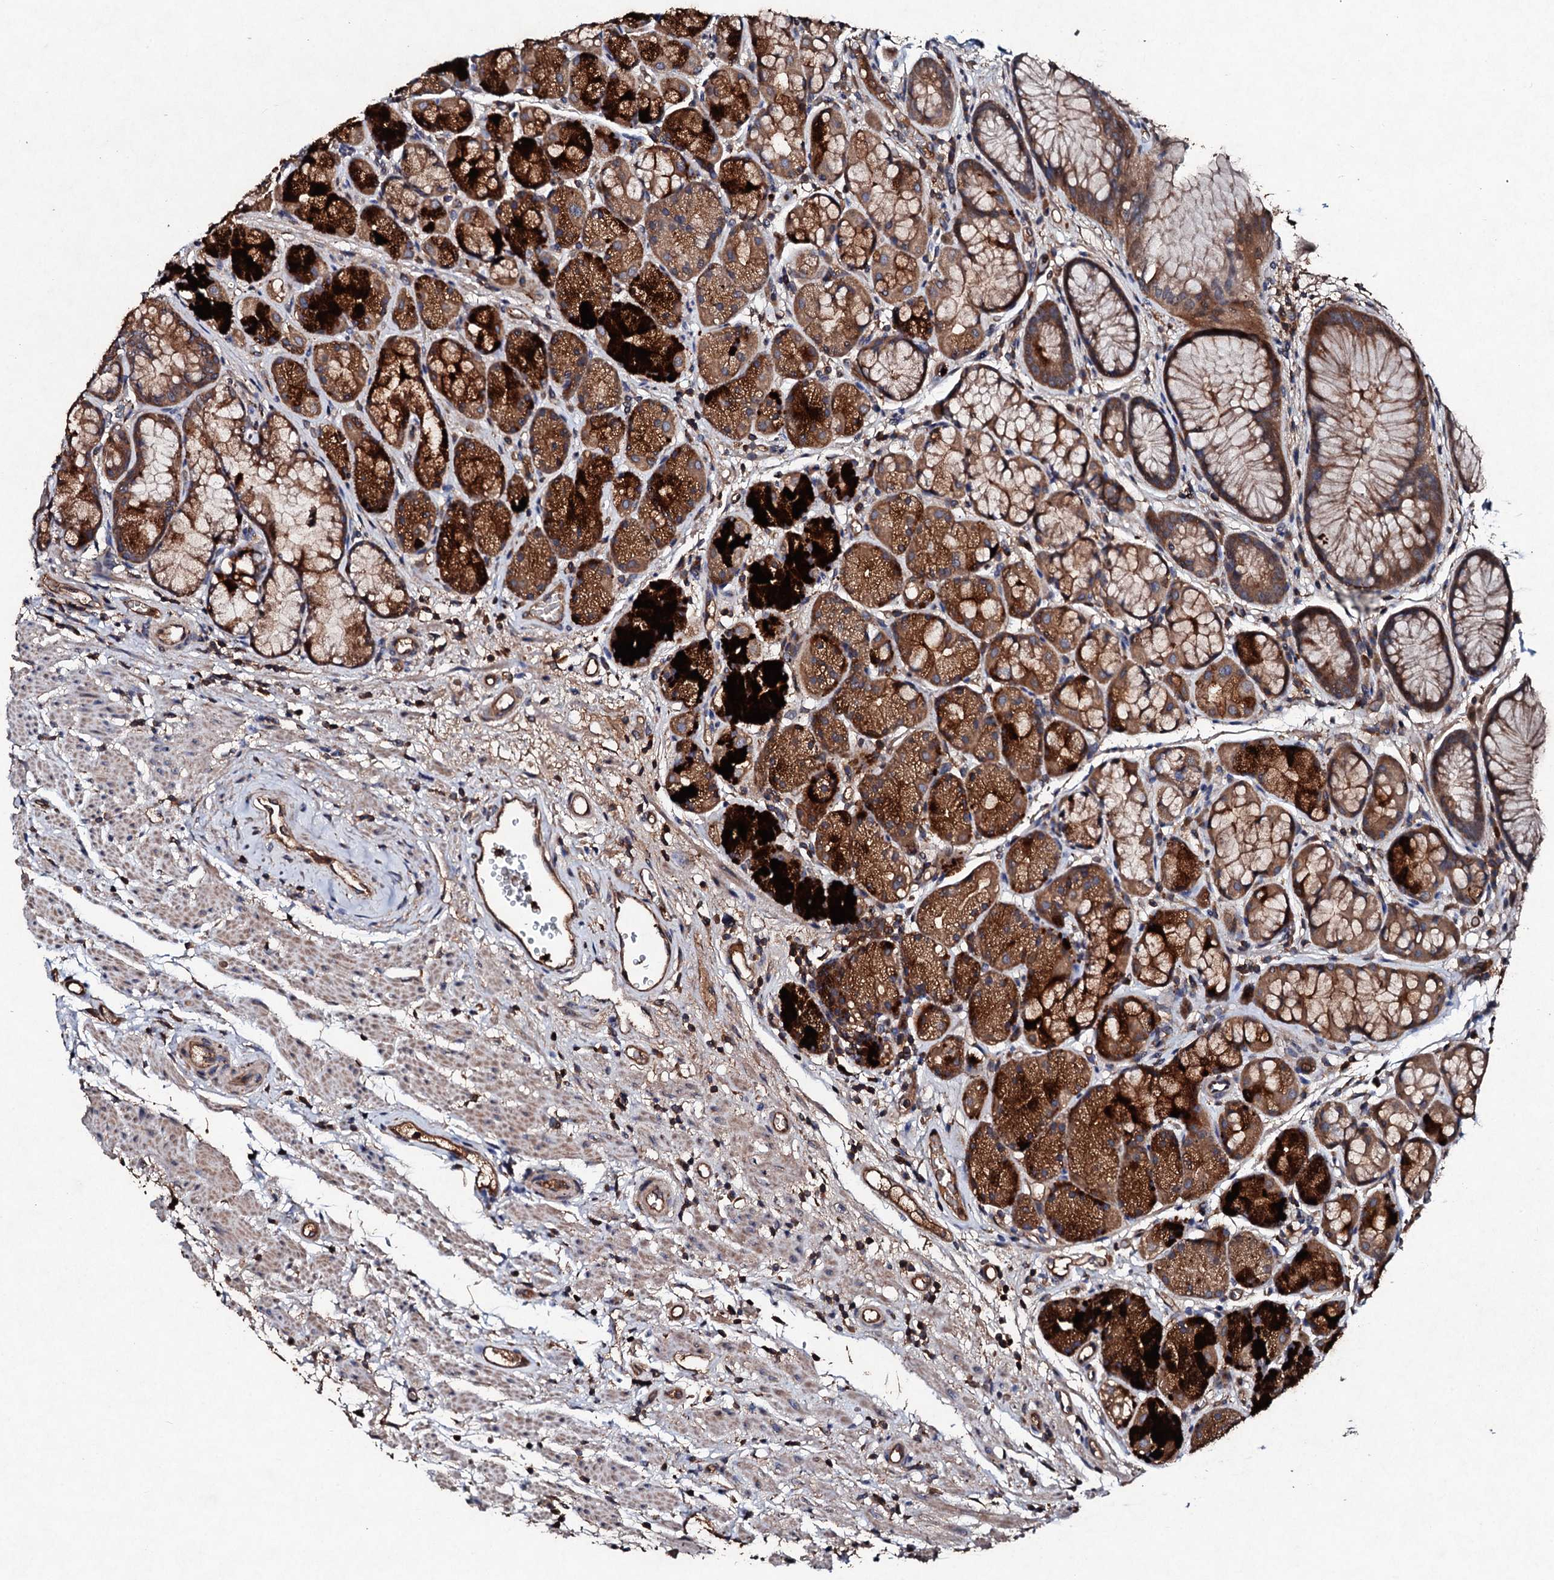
{"staining": {"intensity": "strong", "quantity": ">75%", "location": "cytoplasmic/membranous"}, "tissue": "stomach", "cell_type": "Glandular cells", "image_type": "normal", "snomed": [{"axis": "morphology", "description": "Normal tissue, NOS"}, {"axis": "topography", "description": "Stomach"}], "caption": "Approximately >75% of glandular cells in benign stomach display strong cytoplasmic/membranous protein positivity as visualized by brown immunohistochemical staining.", "gene": "KERA", "patient": {"sex": "male", "age": 63}}